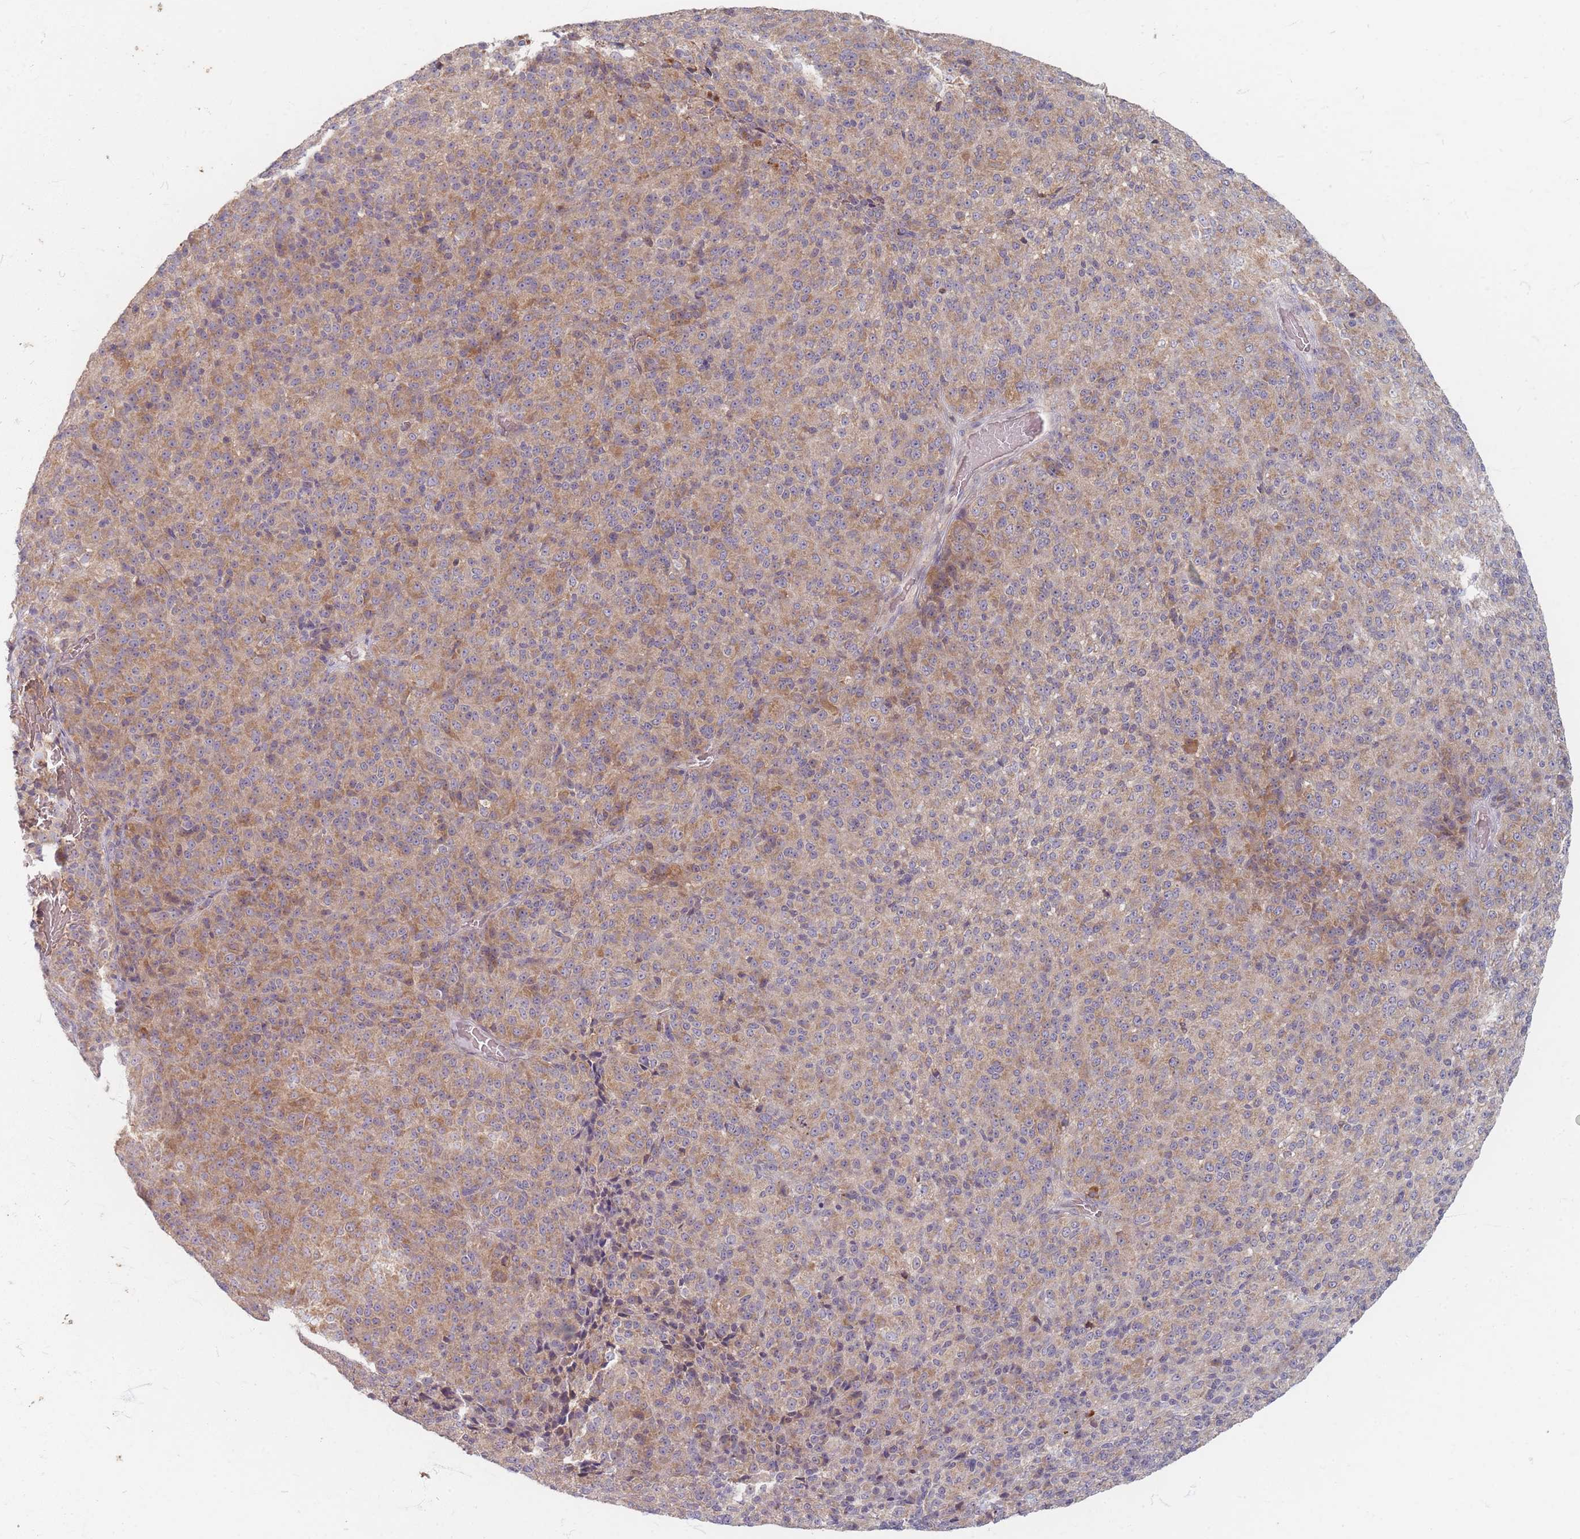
{"staining": {"intensity": "moderate", "quantity": "25%-75%", "location": "cytoplasmic/membranous"}, "tissue": "melanoma", "cell_type": "Tumor cells", "image_type": "cancer", "snomed": [{"axis": "morphology", "description": "Malignant melanoma, Metastatic site"}, {"axis": "topography", "description": "Brain"}], "caption": "Immunohistochemical staining of human melanoma shows moderate cytoplasmic/membranous protein positivity in about 25%-75% of tumor cells. The staining is performed using DAB (3,3'-diaminobenzidine) brown chromogen to label protein expression. The nuclei are counter-stained blue using hematoxylin.", "gene": "SMIM14", "patient": {"sex": "female", "age": 56}}